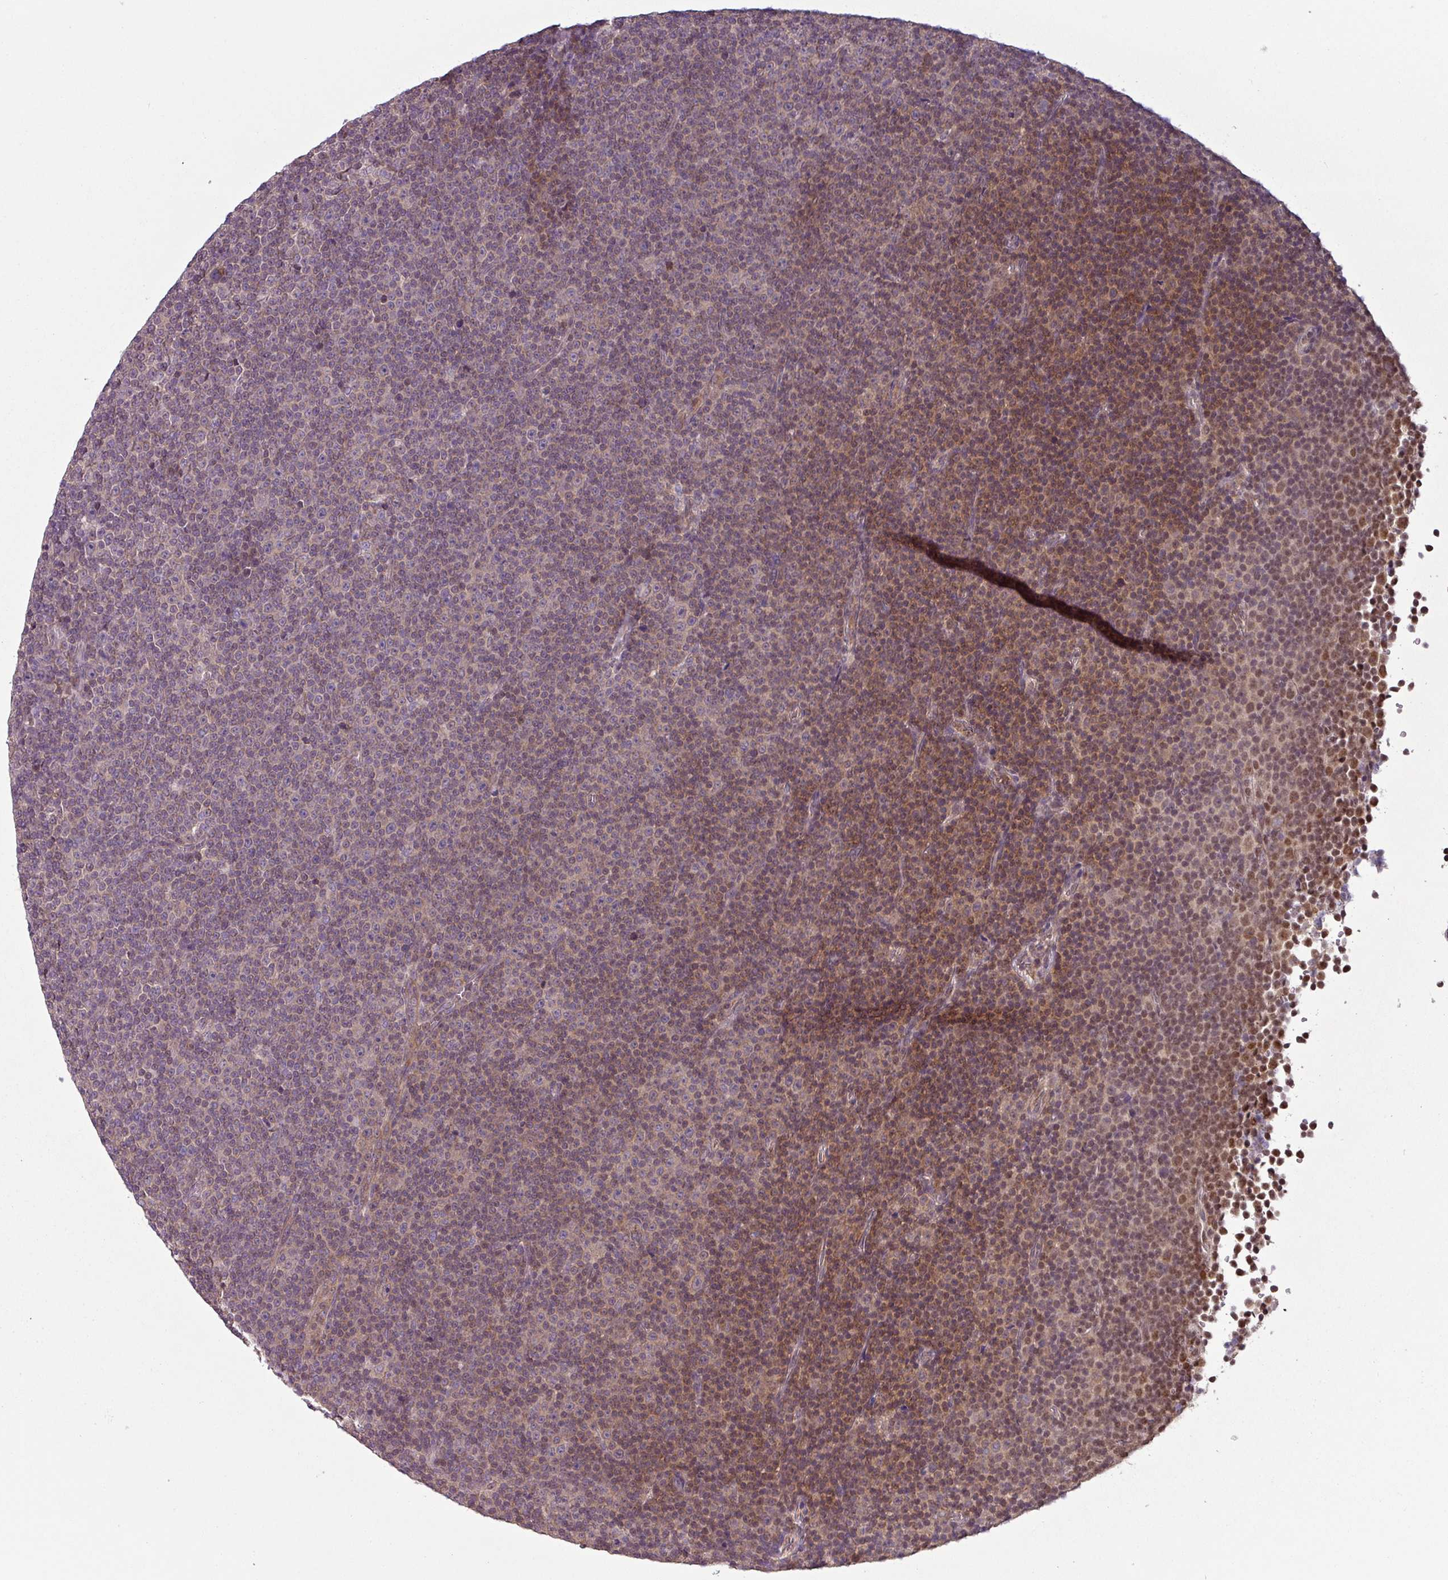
{"staining": {"intensity": "moderate", "quantity": "25%-75%", "location": "cytoplasmic/membranous"}, "tissue": "lymphoma", "cell_type": "Tumor cells", "image_type": "cancer", "snomed": [{"axis": "morphology", "description": "Malignant lymphoma, non-Hodgkin's type, Low grade"}, {"axis": "topography", "description": "Lymph node"}], "caption": "Malignant lymphoma, non-Hodgkin's type (low-grade) was stained to show a protein in brown. There is medium levels of moderate cytoplasmic/membranous positivity in approximately 25%-75% of tumor cells.", "gene": "DERPC", "patient": {"sex": "female", "age": 67}}